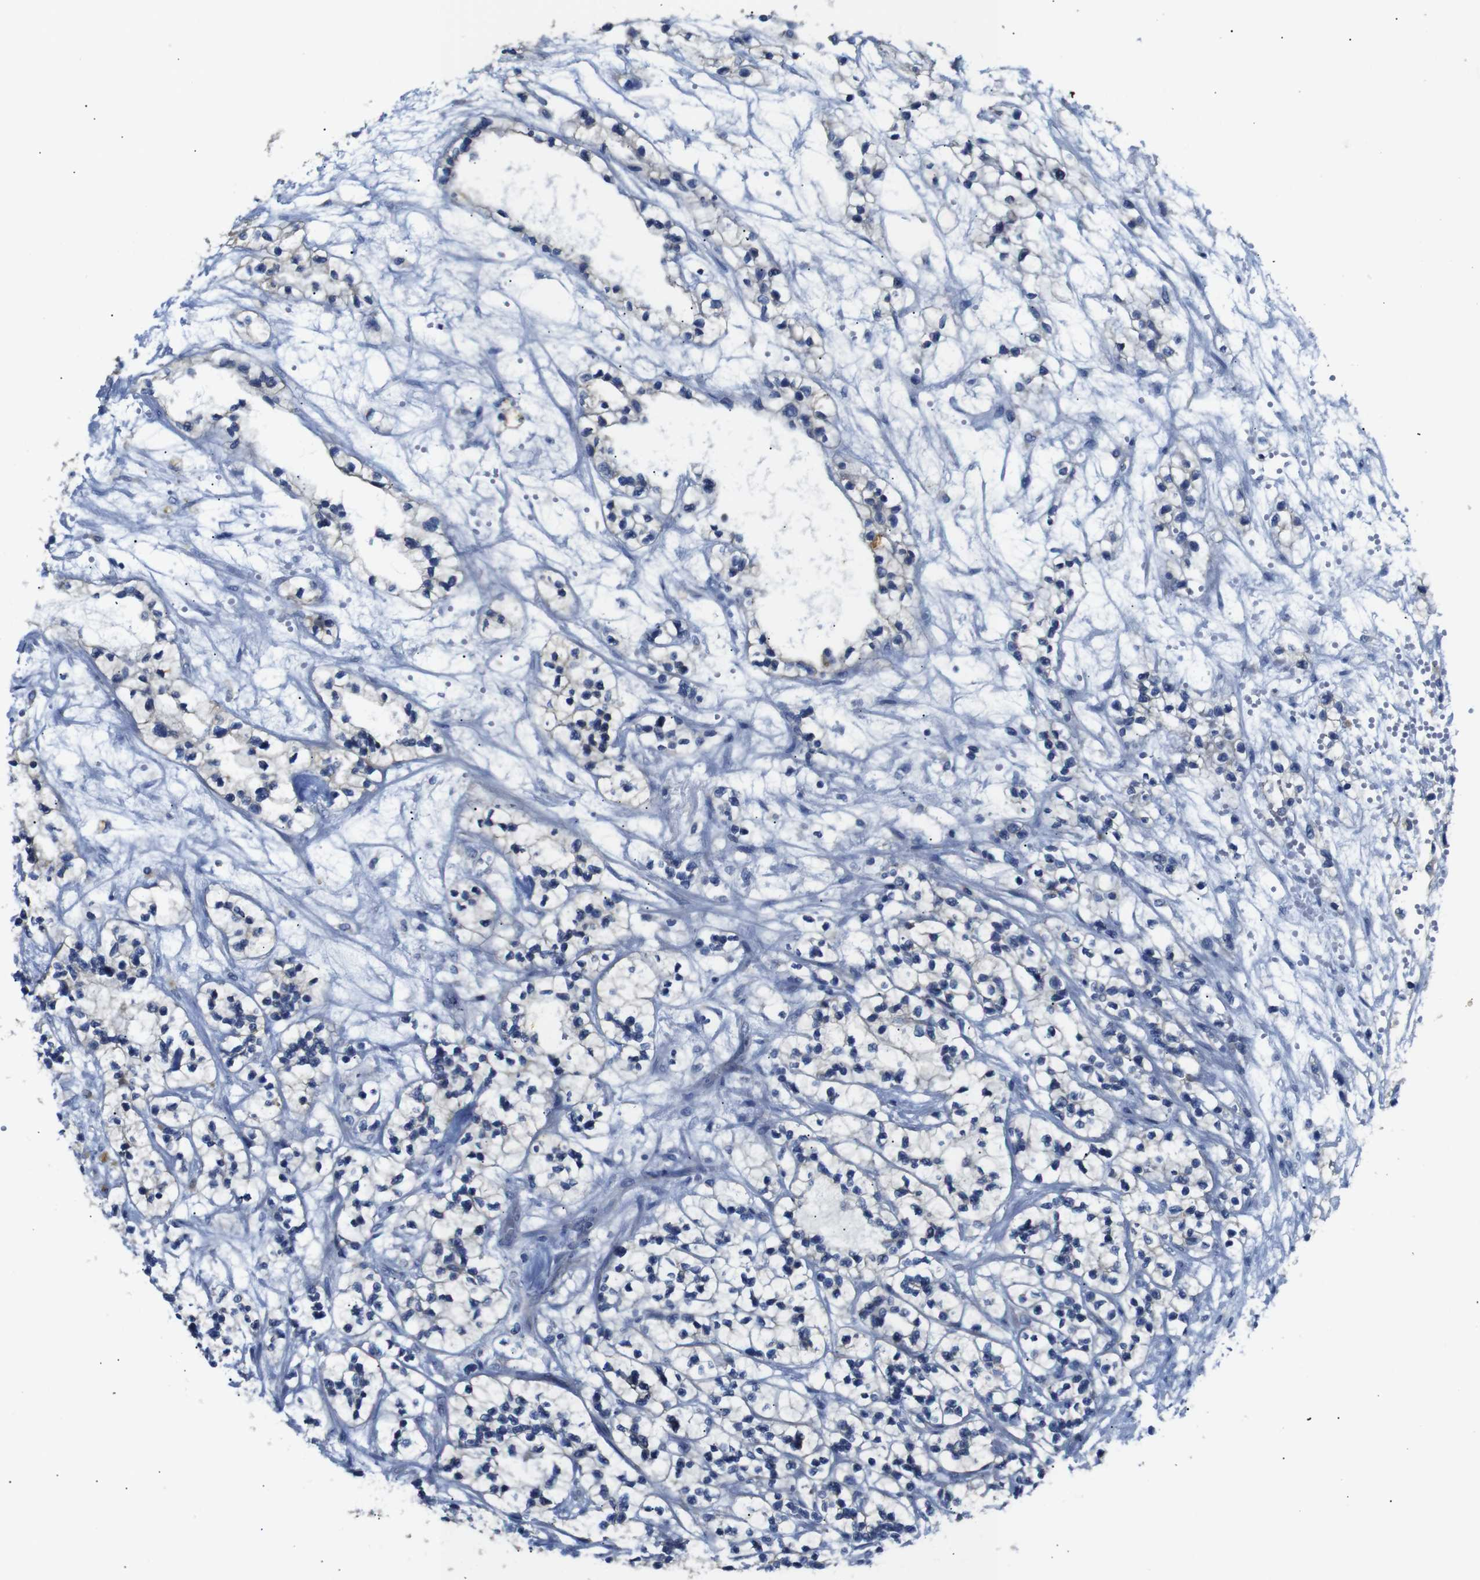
{"staining": {"intensity": "negative", "quantity": "none", "location": "none"}, "tissue": "renal cancer", "cell_type": "Tumor cells", "image_type": "cancer", "snomed": [{"axis": "morphology", "description": "Adenocarcinoma, NOS"}, {"axis": "topography", "description": "Kidney"}], "caption": "Immunohistochemistry (IHC) image of renal adenocarcinoma stained for a protein (brown), which exhibits no expression in tumor cells.", "gene": "ALOX15", "patient": {"sex": "female", "age": 57}}